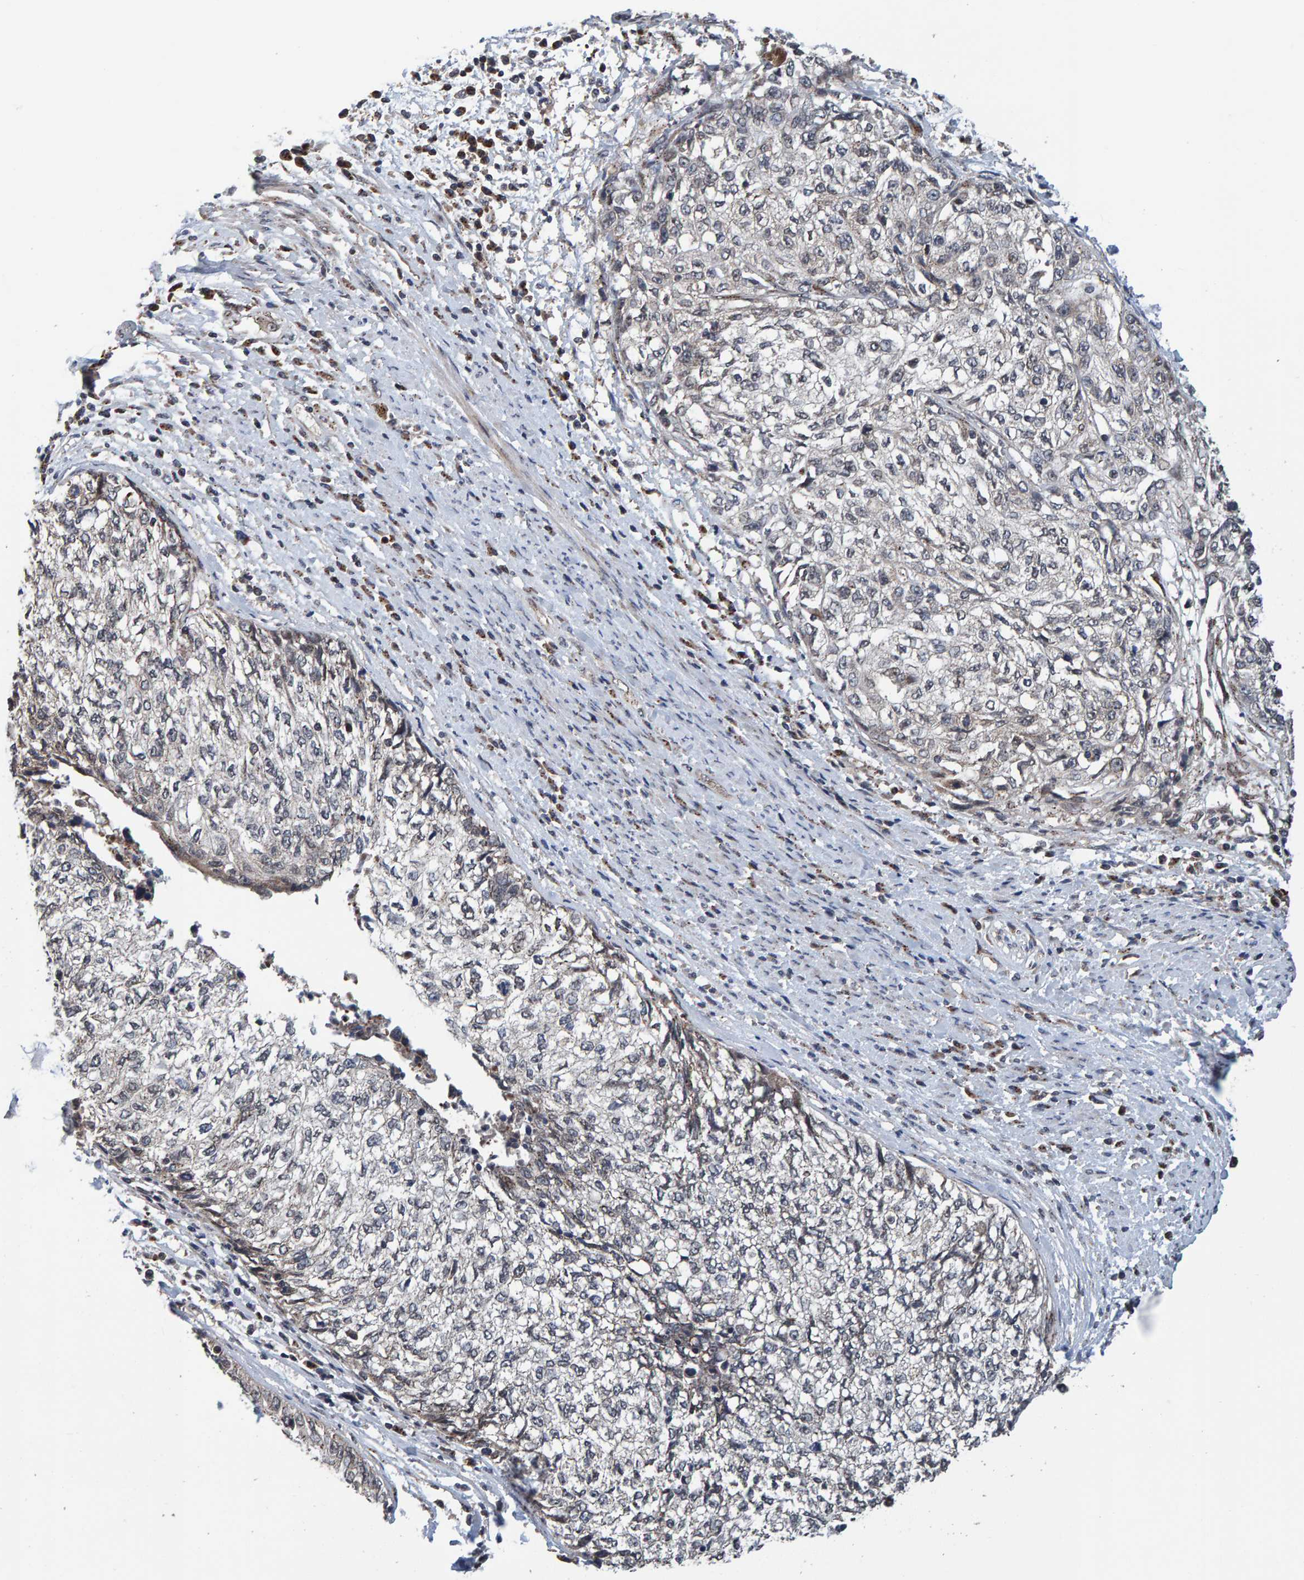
{"staining": {"intensity": "negative", "quantity": "none", "location": "none"}, "tissue": "cervical cancer", "cell_type": "Tumor cells", "image_type": "cancer", "snomed": [{"axis": "morphology", "description": "Squamous cell carcinoma, NOS"}, {"axis": "topography", "description": "Cervix"}], "caption": "The IHC photomicrograph has no significant positivity in tumor cells of squamous cell carcinoma (cervical) tissue. (Immunohistochemistry, brightfield microscopy, high magnification).", "gene": "CCDC25", "patient": {"sex": "female", "age": 57}}